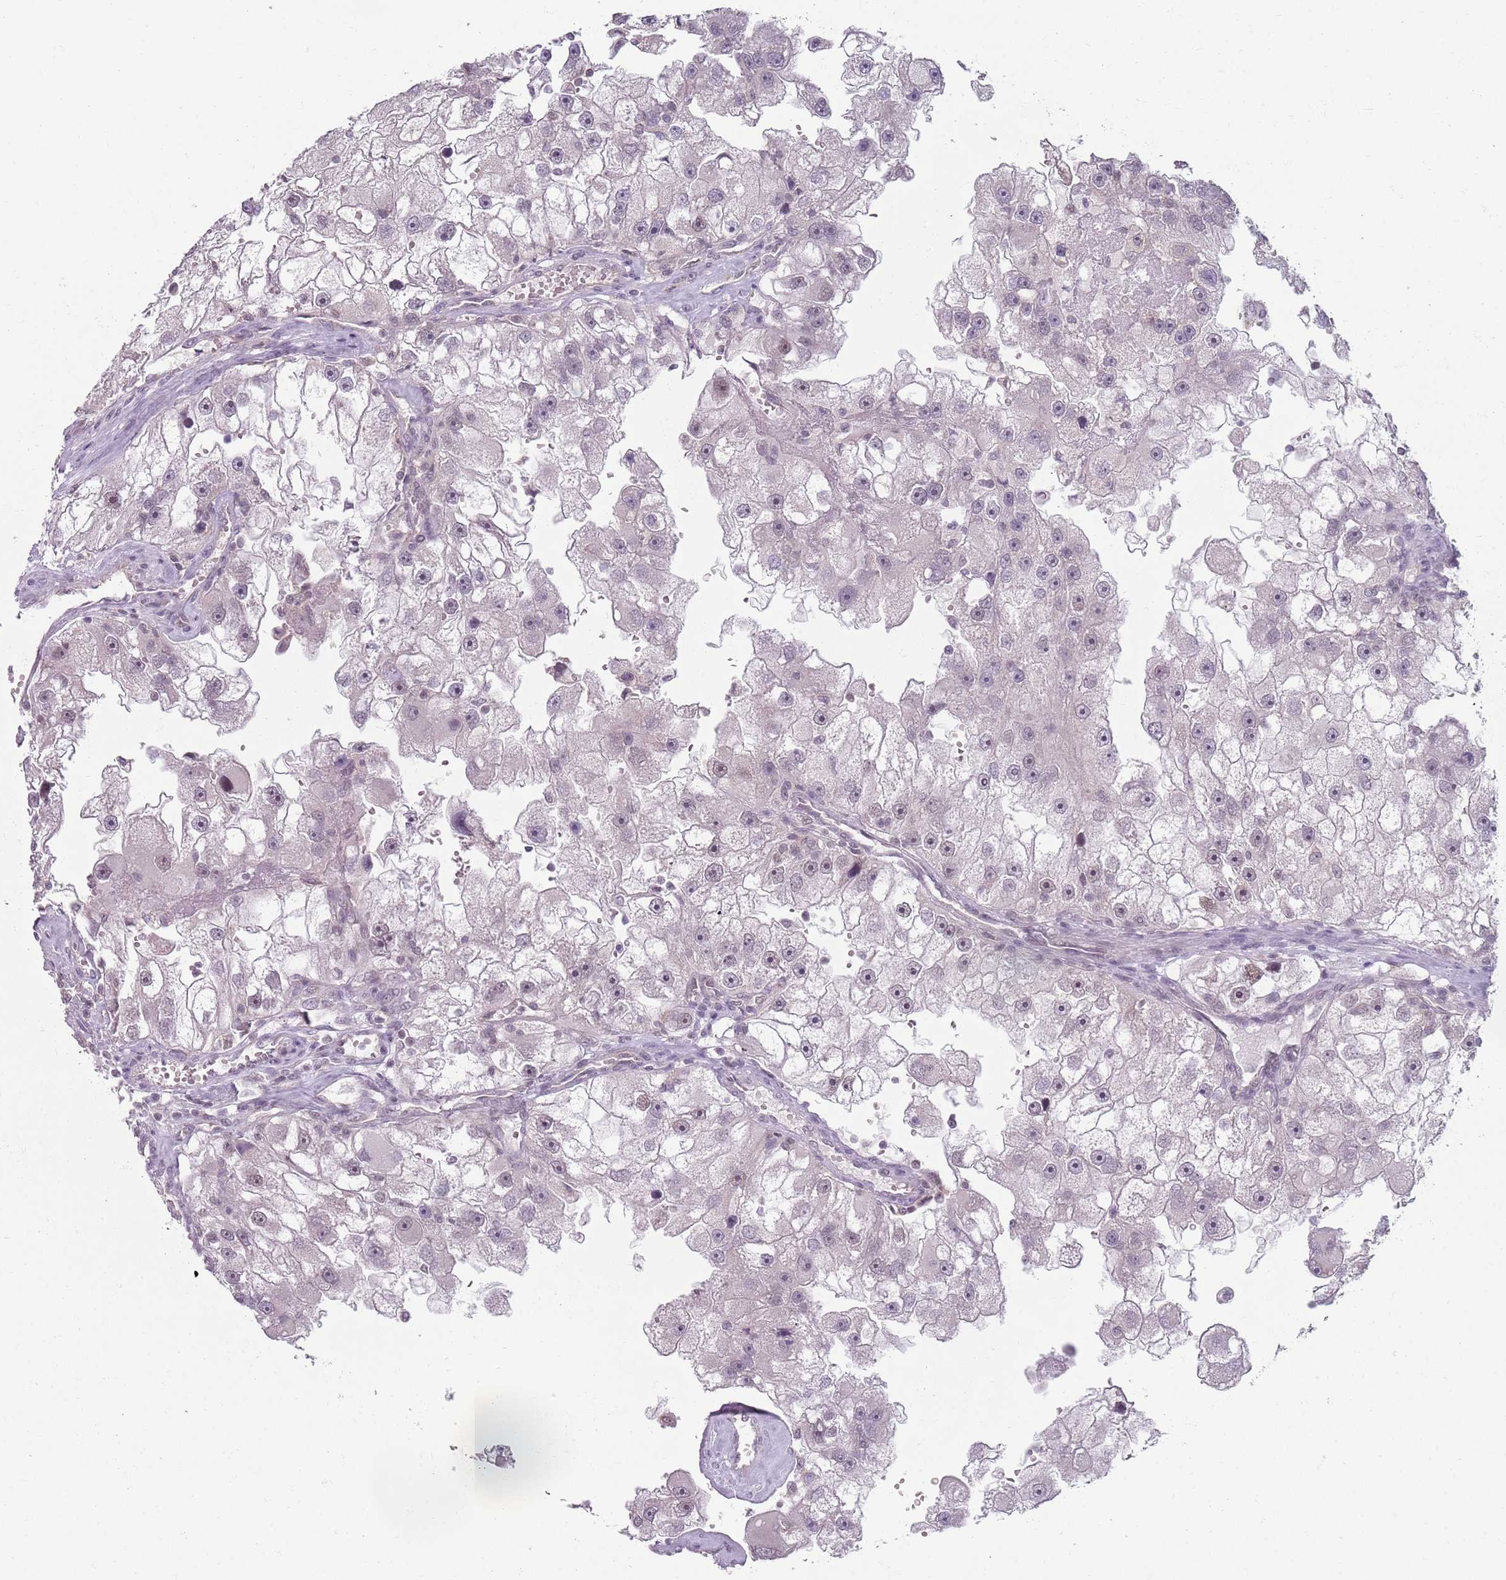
{"staining": {"intensity": "negative", "quantity": "none", "location": "none"}, "tissue": "renal cancer", "cell_type": "Tumor cells", "image_type": "cancer", "snomed": [{"axis": "morphology", "description": "Adenocarcinoma, NOS"}, {"axis": "topography", "description": "Kidney"}], "caption": "DAB immunohistochemical staining of human adenocarcinoma (renal) shows no significant positivity in tumor cells.", "gene": "SMARCAL1", "patient": {"sex": "male", "age": 63}}